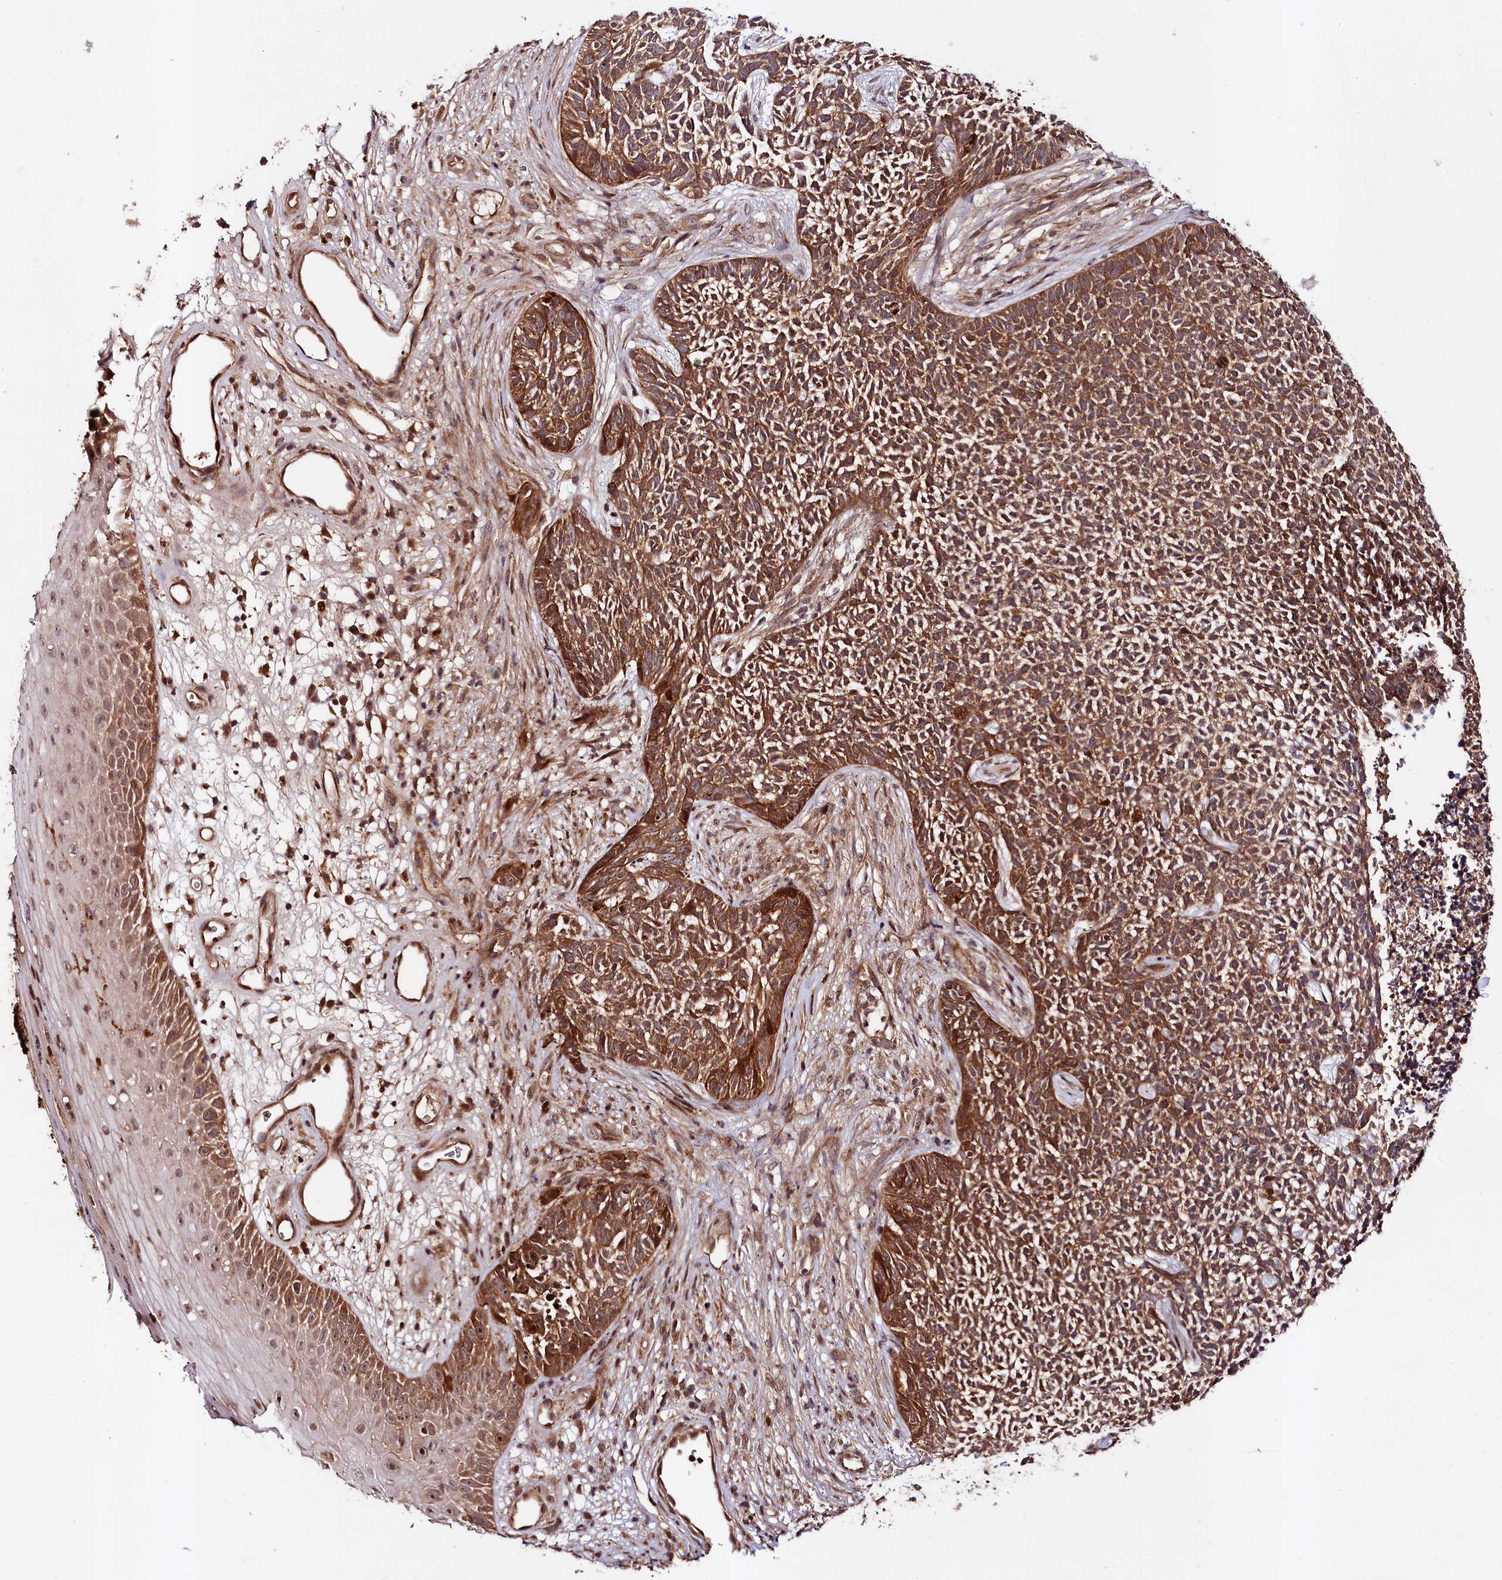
{"staining": {"intensity": "strong", "quantity": ">75%", "location": "cytoplasmic/membranous"}, "tissue": "skin cancer", "cell_type": "Tumor cells", "image_type": "cancer", "snomed": [{"axis": "morphology", "description": "Basal cell carcinoma"}, {"axis": "topography", "description": "Skin"}], "caption": "DAB immunohistochemical staining of skin basal cell carcinoma exhibits strong cytoplasmic/membranous protein positivity in approximately >75% of tumor cells.", "gene": "NEDD1", "patient": {"sex": "female", "age": 84}}